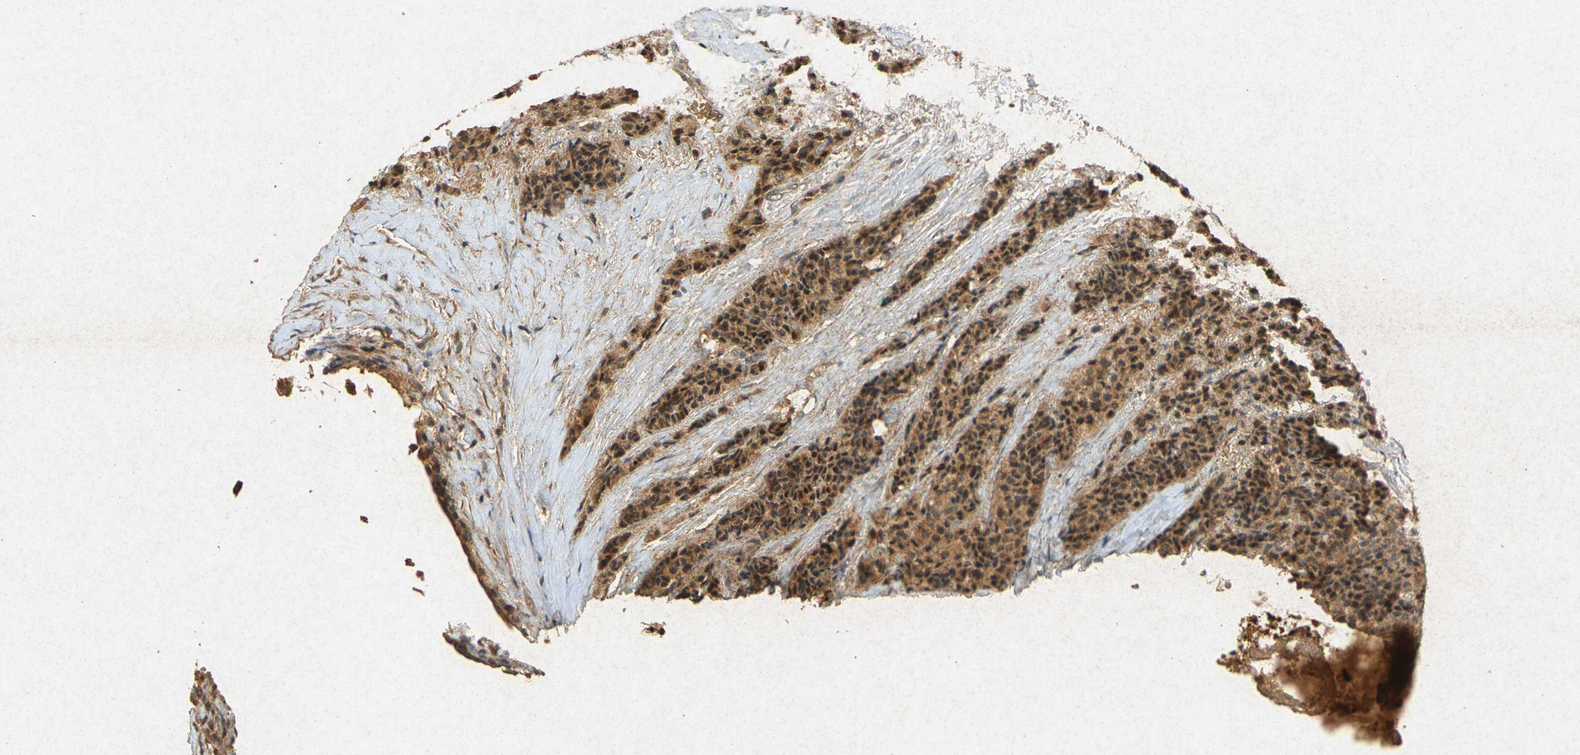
{"staining": {"intensity": "moderate", "quantity": ">75%", "location": "cytoplasmic/membranous"}, "tissue": "carcinoid", "cell_type": "Tumor cells", "image_type": "cancer", "snomed": [{"axis": "morphology", "description": "Carcinoid, malignant, NOS"}, {"axis": "topography", "description": "Colon"}], "caption": "Human malignant carcinoid stained with a protein marker displays moderate staining in tumor cells.", "gene": "ERN1", "patient": {"sex": "female", "age": 61}}